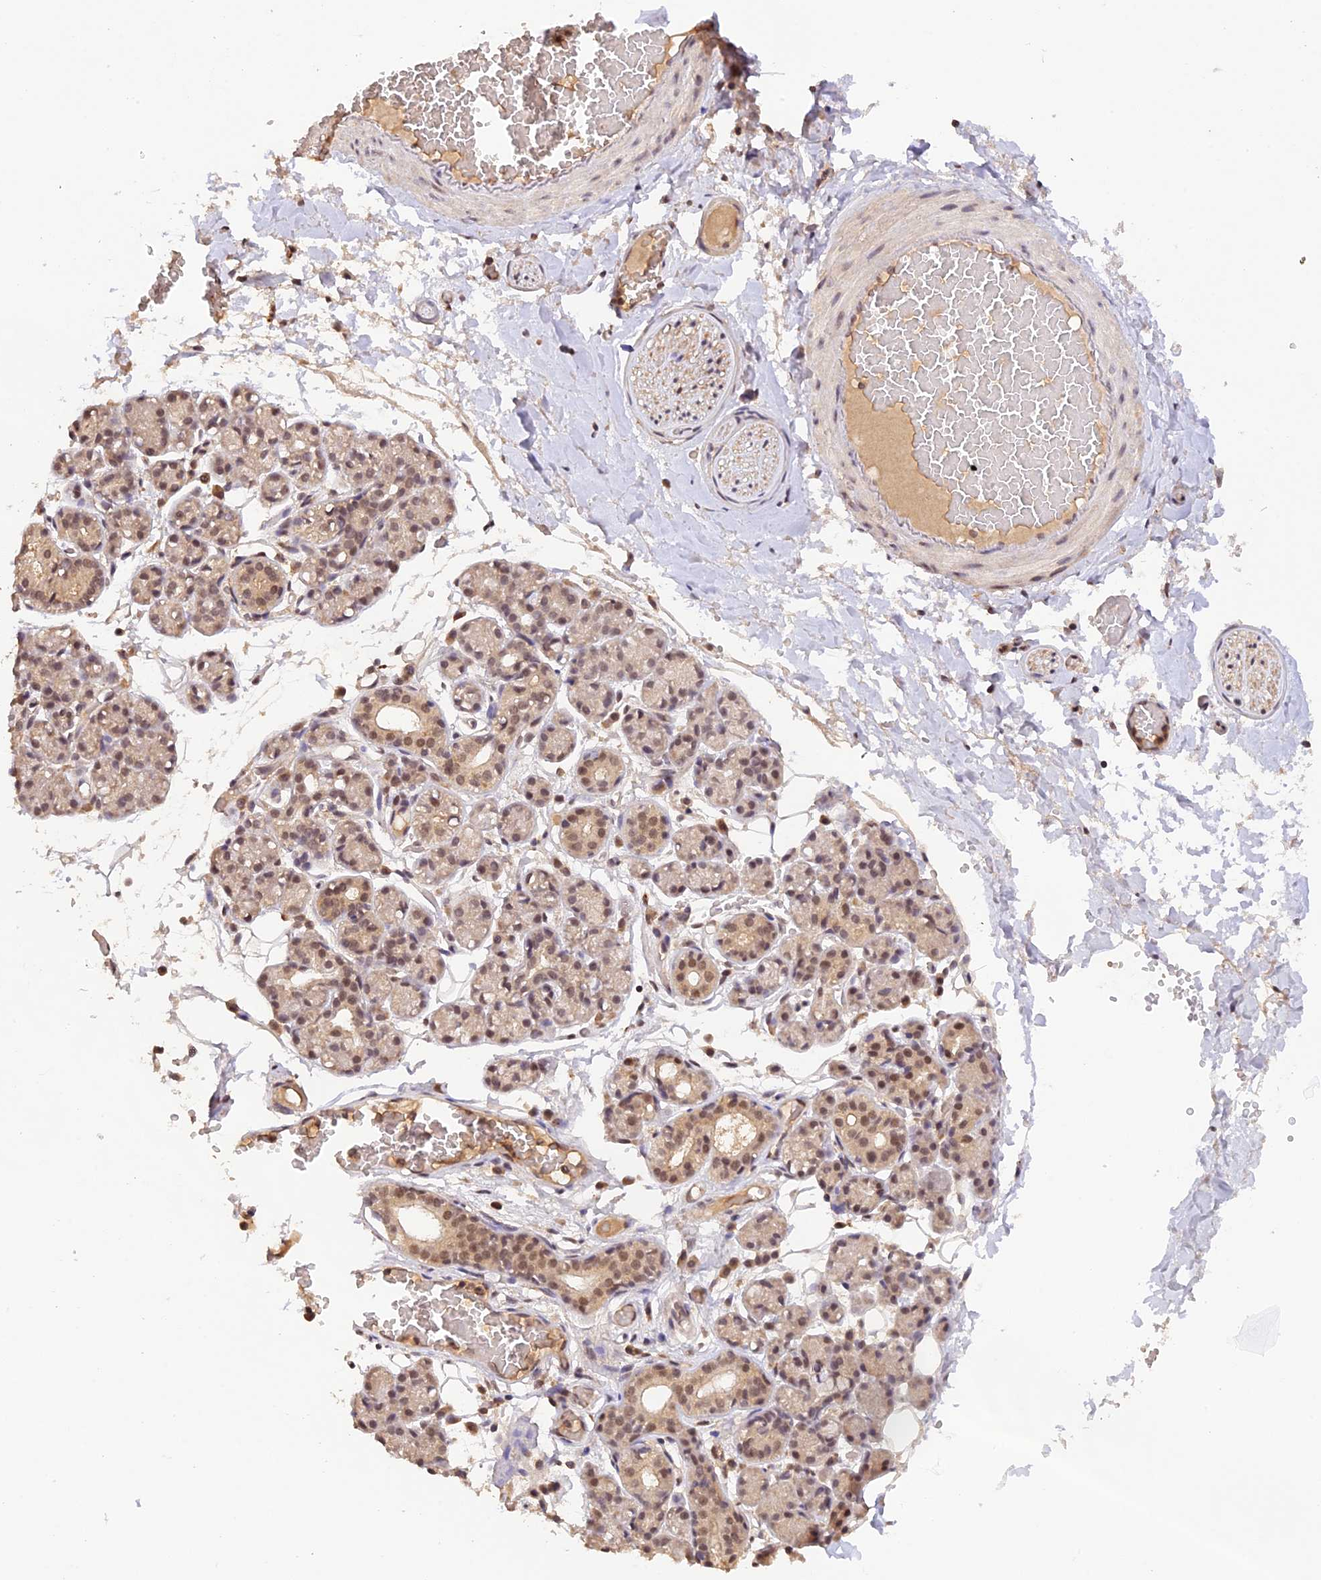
{"staining": {"intensity": "moderate", "quantity": "25%-75%", "location": "nuclear"}, "tissue": "salivary gland", "cell_type": "Glandular cells", "image_type": "normal", "snomed": [{"axis": "morphology", "description": "Normal tissue, NOS"}, {"axis": "topography", "description": "Salivary gland"}], "caption": "This photomicrograph reveals immunohistochemistry staining of normal human salivary gland, with medium moderate nuclear positivity in about 25%-75% of glandular cells.", "gene": "ZNF436", "patient": {"sex": "male", "age": 63}}